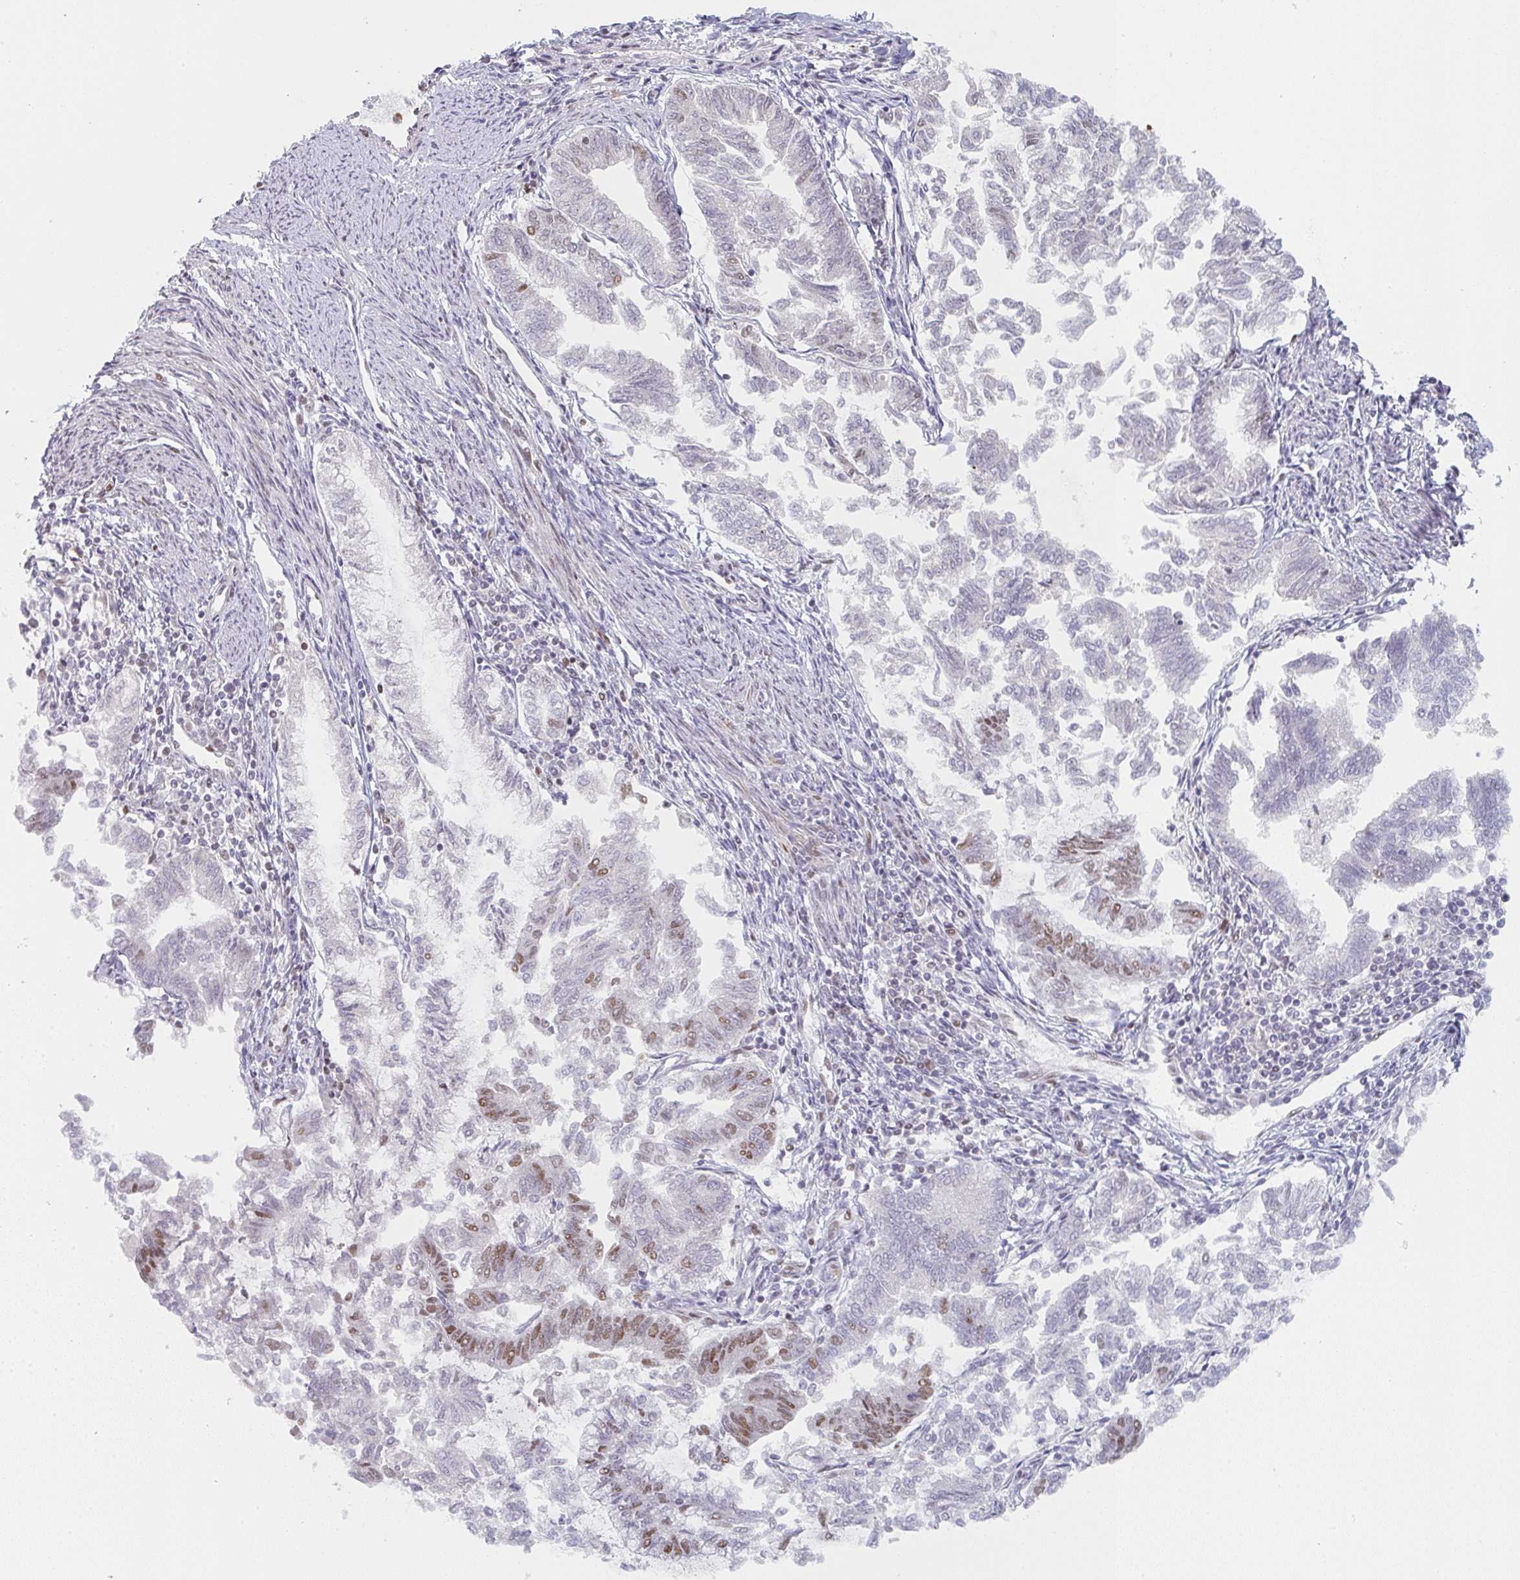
{"staining": {"intensity": "moderate", "quantity": "<25%", "location": "nuclear"}, "tissue": "endometrial cancer", "cell_type": "Tumor cells", "image_type": "cancer", "snomed": [{"axis": "morphology", "description": "Adenocarcinoma, NOS"}, {"axis": "topography", "description": "Endometrium"}], "caption": "Brown immunohistochemical staining in endometrial cancer (adenocarcinoma) displays moderate nuclear staining in about <25% of tumor cells.", "gene": "LIN54", "patient": {"sex": "female", "age": 79}}